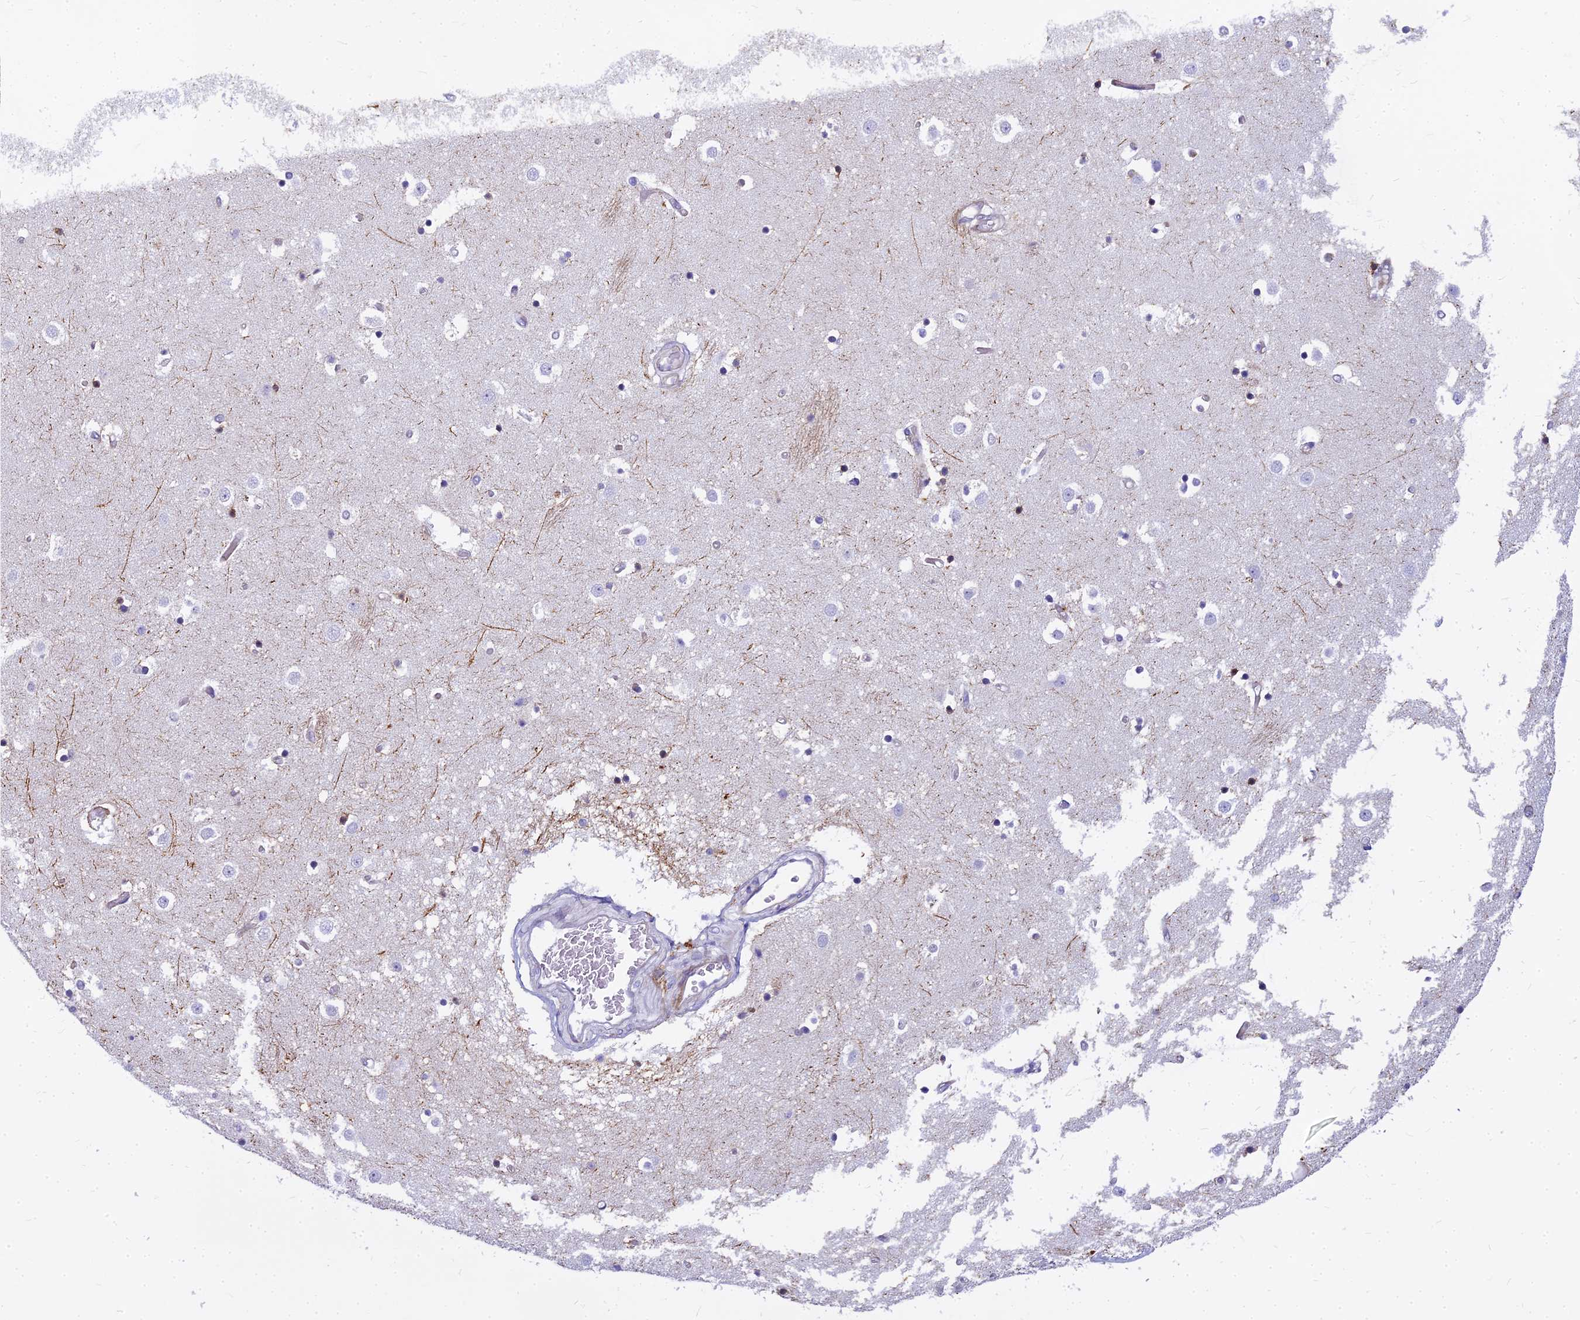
{"staining": {"intensity": "negative", "quantity": "none", "location": "none"}, "tissue": "caudate", "cell_type": "Glial cells", "image_type": "normal", "snomed": [{"axis": "morphology", "description": "Normal tissue, NOS"}, {"axis": "topography", "description": "Lateral ventricle wall"}], "caption": "Immunohistochemistry (IHC) histopathology image of normal caudate stained for a protein (brown), which exhibits no positivity in glial cells.", "gene": "ENSG00000265118", "patient": {"sex": "female", "age": 52}}